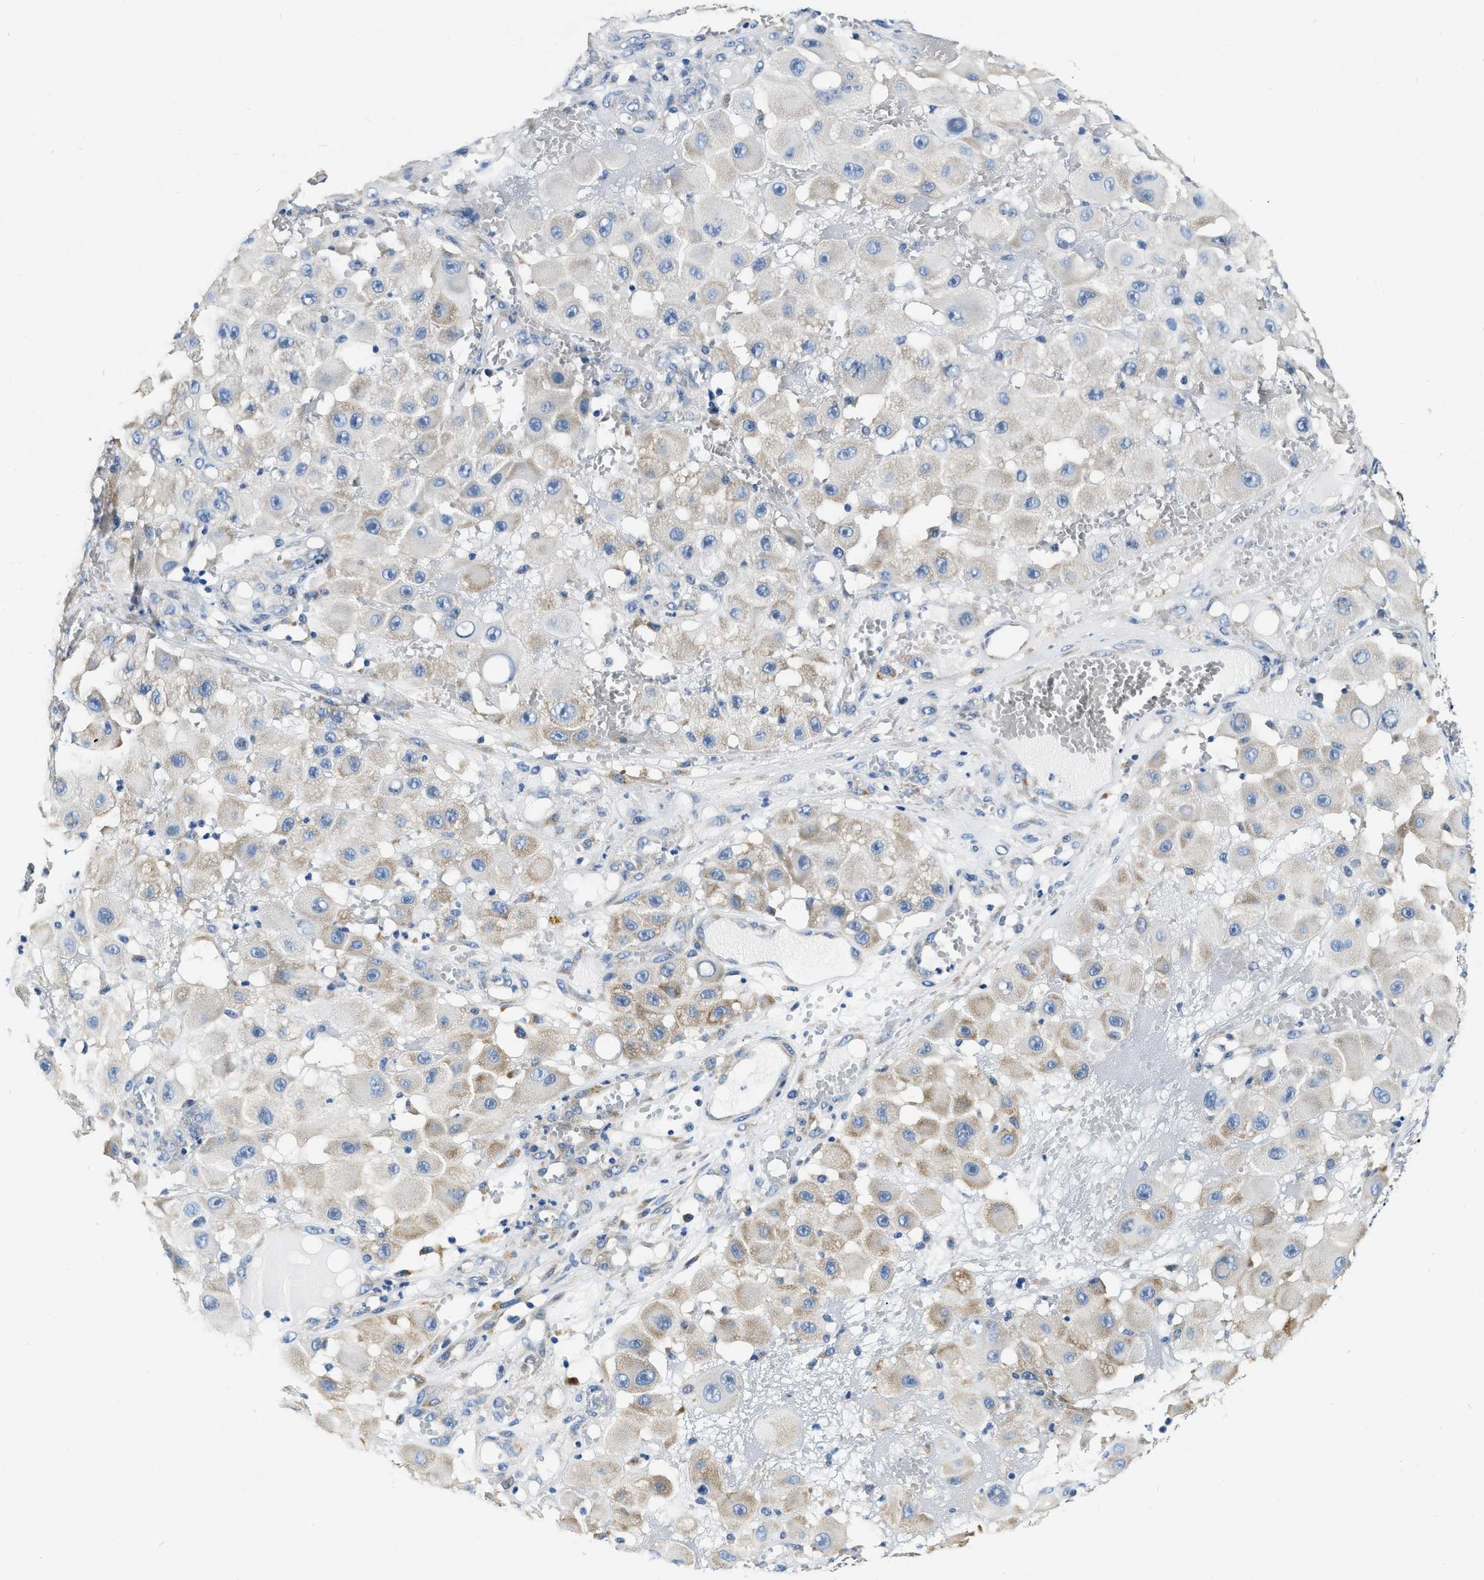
{"staining": {"intensity": "weak", "quantity": ">75%", "location": "cytoplasmic/membranous"}, "tissue": "melanoma", "cell_type": "Tumor cells", "image_type": "cancer", "snomed": [{"axis": "morphology", "description": "Malignant melanoma, NOS"}, {"axis": "topography", "description": "Skin"}], "caption": "Weak cytoplasmic/membranous protein expression is present in about >75% of tumor cells in melanoma. The staining was performed using DAB (3,3'-diaminobenzidine) to visualize the protein expression in brown, while the nuclei were stained in blue with hematoxylin (Magnification: 20x).", "gene": "EIF2AK2", "patient": {"sex": "female", "age": 81}}